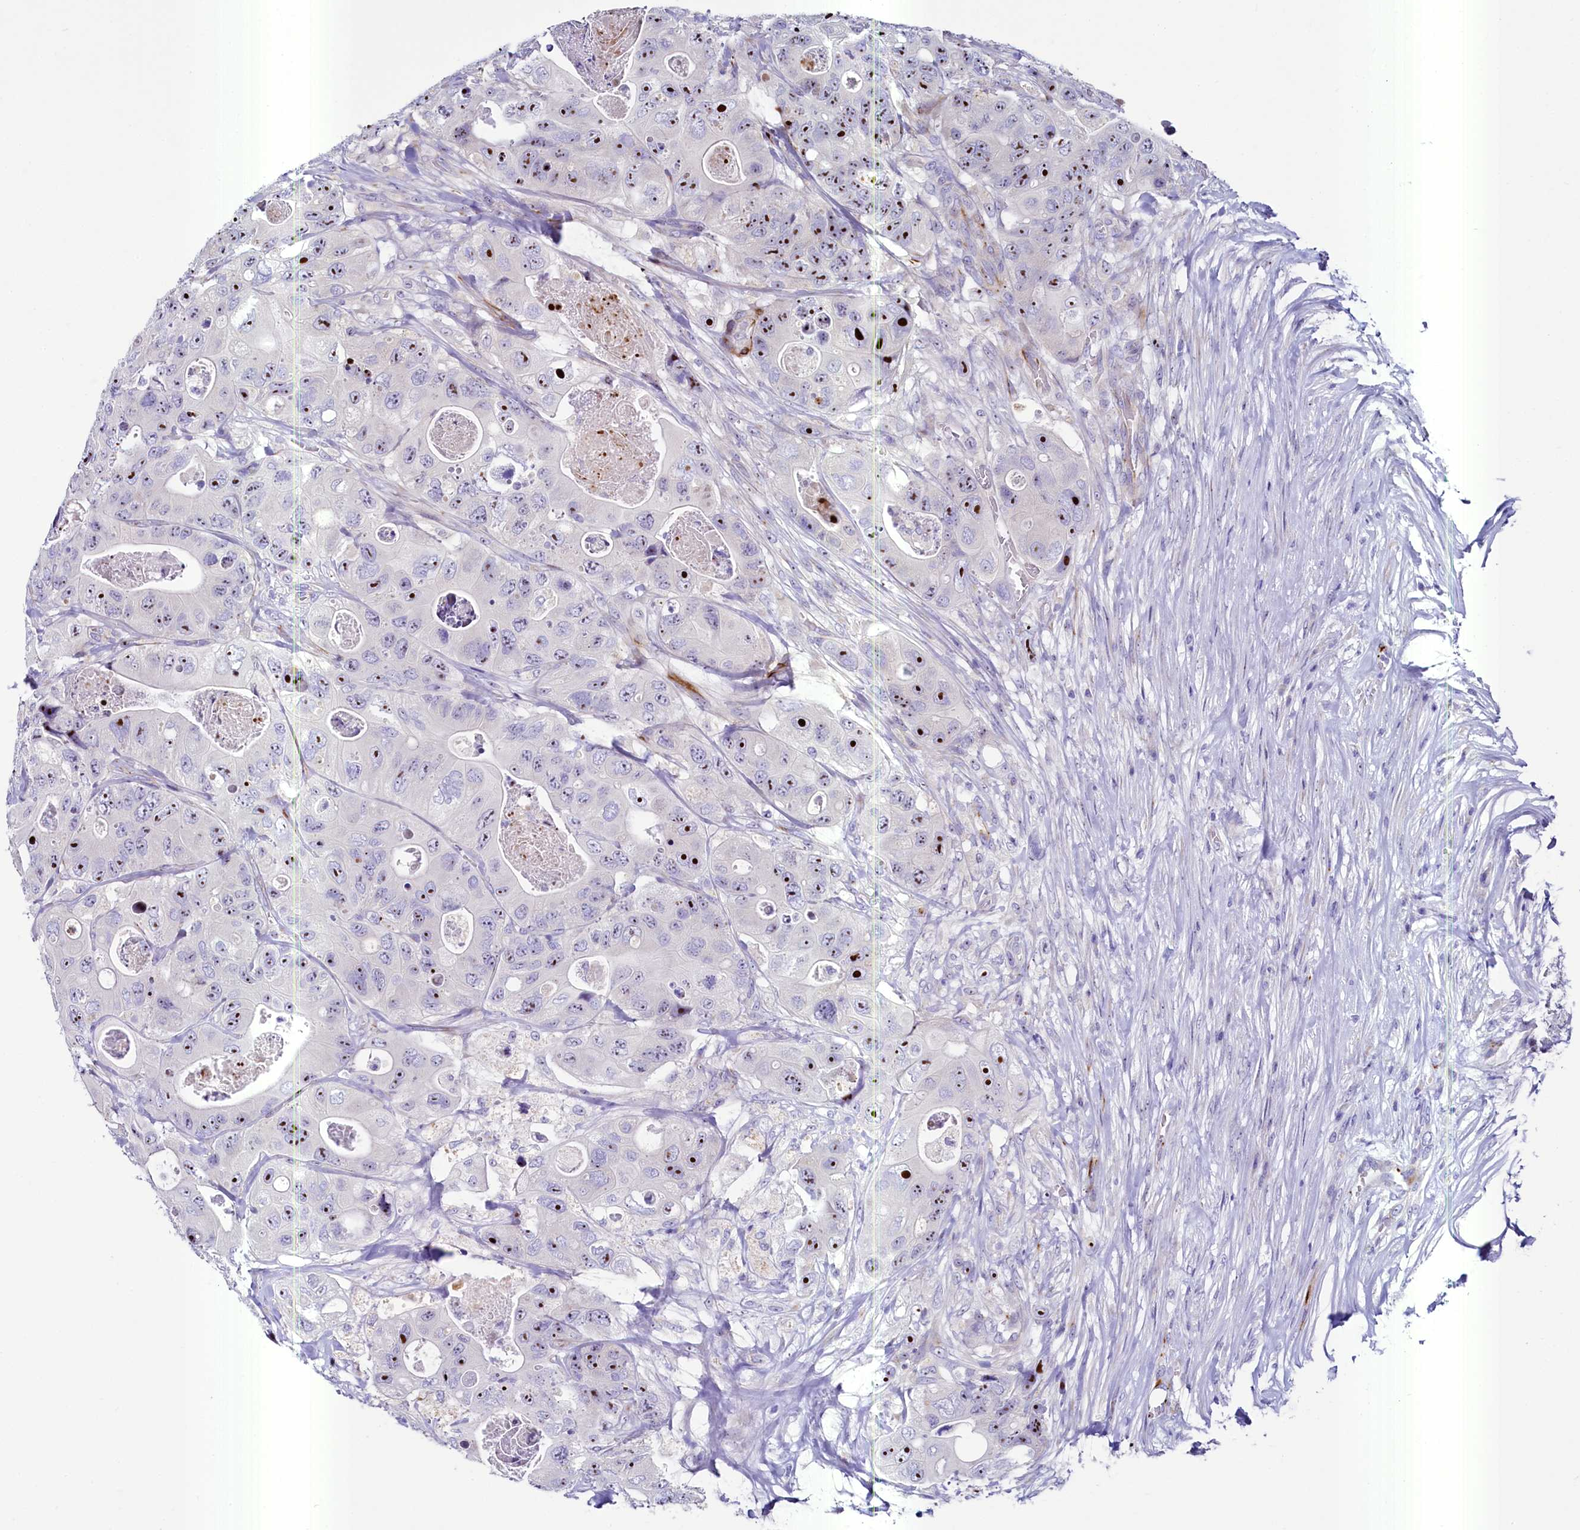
{"staining": {"intensity": "strong", "quantity": ">75%", "location": "nuclear"}, "tissue": "colorectal cancer", "cell_type": "Tumor cells", "image_type": "cancer", "snomed": [{"axis": "morphology", "description": "Adenocarcinoma, NOS"}, {"axis": "topography", "description": "Colon"}], "caption": "A high-resolution image shows immunohistochemistry (IHC) staining of colorectal cancer (adenocarcinoma), which shows strong nuclear expression in about >75% of tumor cells.", "gene": "SH3TC2", "patient": {"sex": "female", "age": 46}}